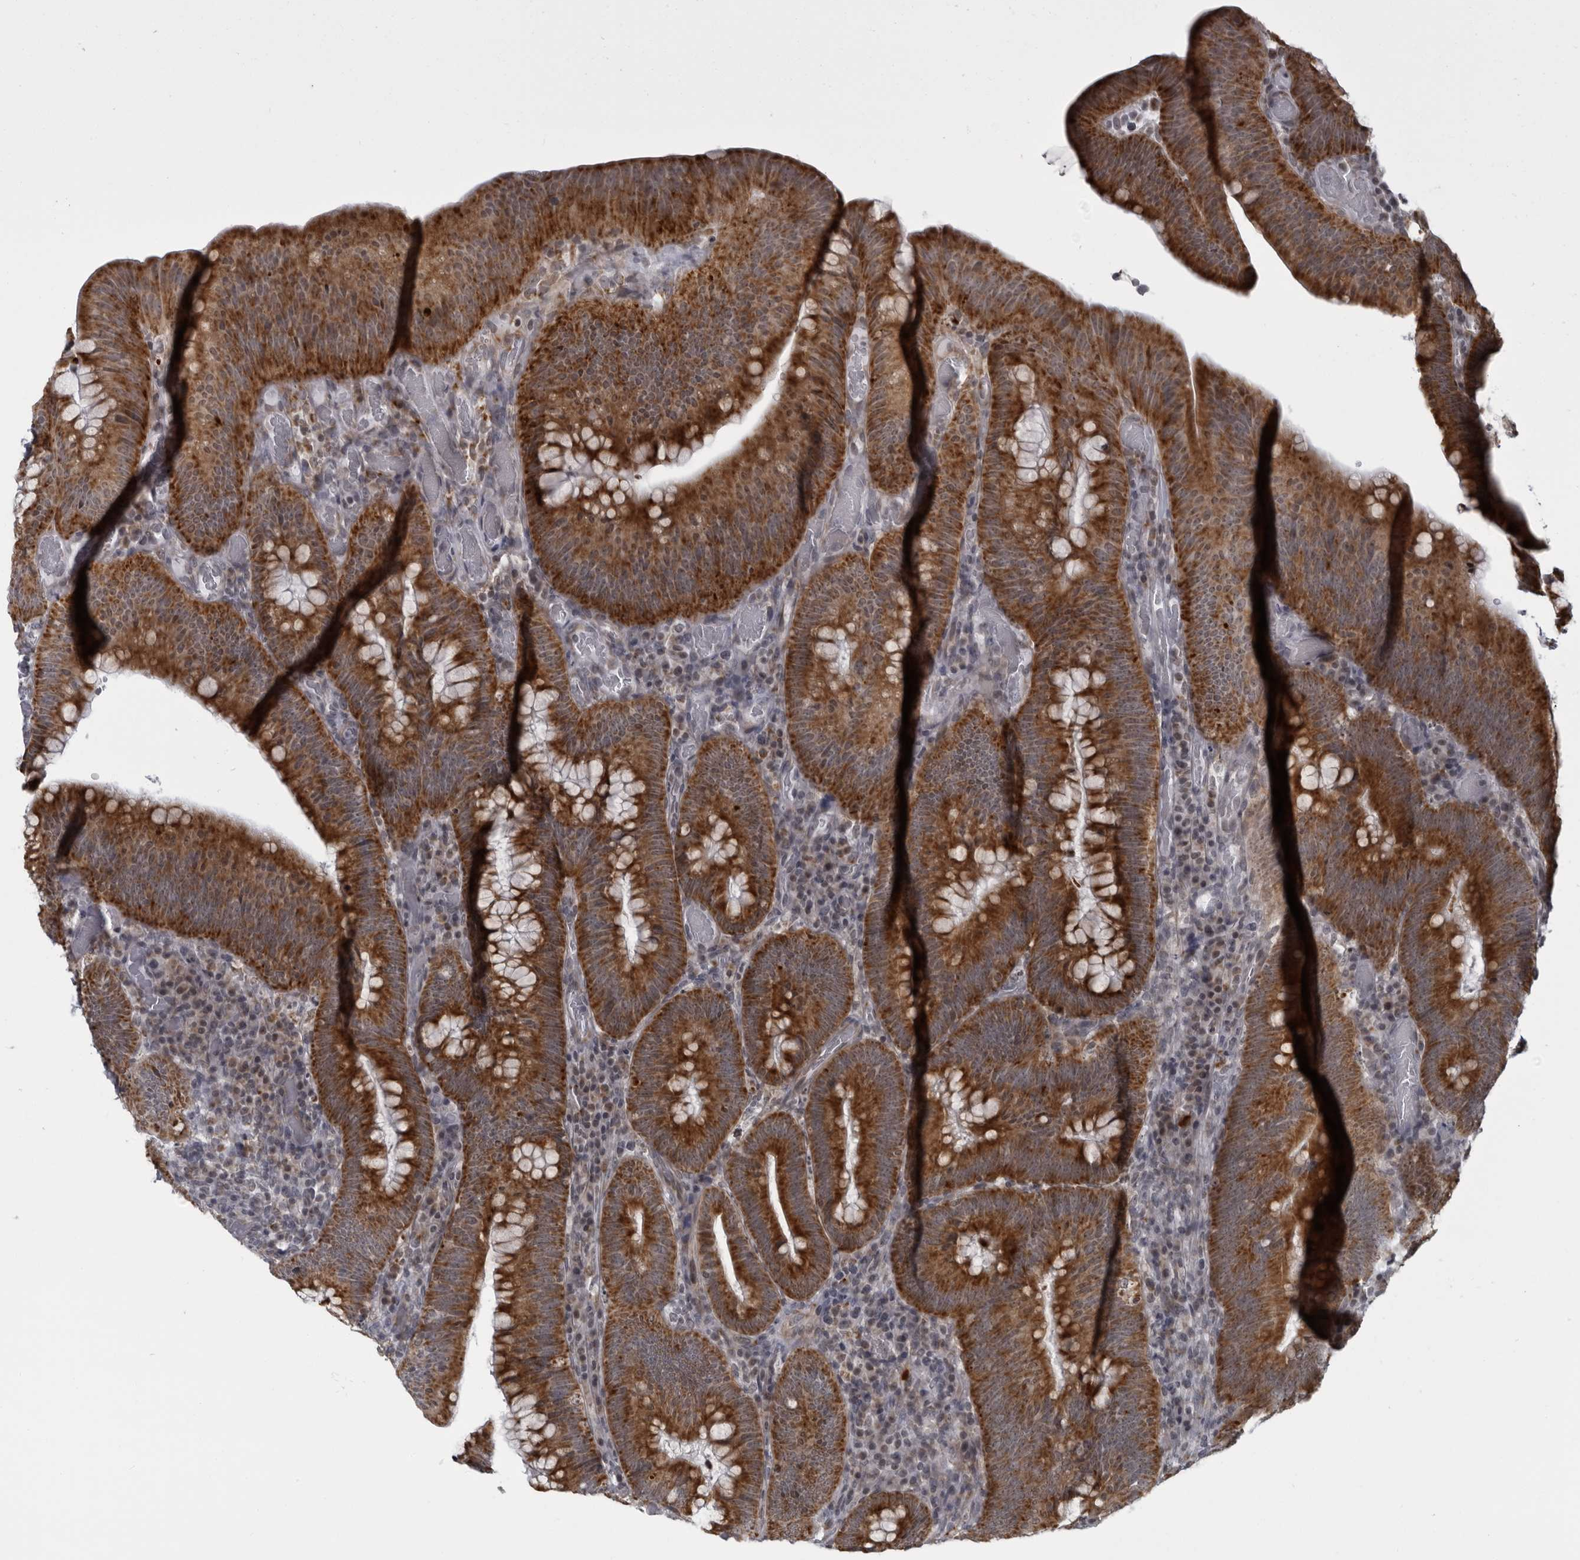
{"staining": {"intensity": "strong", "quantity": ">75%", "location": "cytoplasmic/membranous"}, "tissue": "colorectal cancer", "cell_type": "Tumor cells", "image_type": "cancer", "snomed": [{"axis": "morphology", "description": "Normal tissue, NOS"}, {"axis": "topography", "description": "Colon"}], "caption": "Human colorectal cancer stained with a brown dye demonstrates strong cytoplasmic/membranous positive positivity in about >75% of tumor cells.", "gene": "RTCA", "patient": {"sex": "female", "age": 82}}